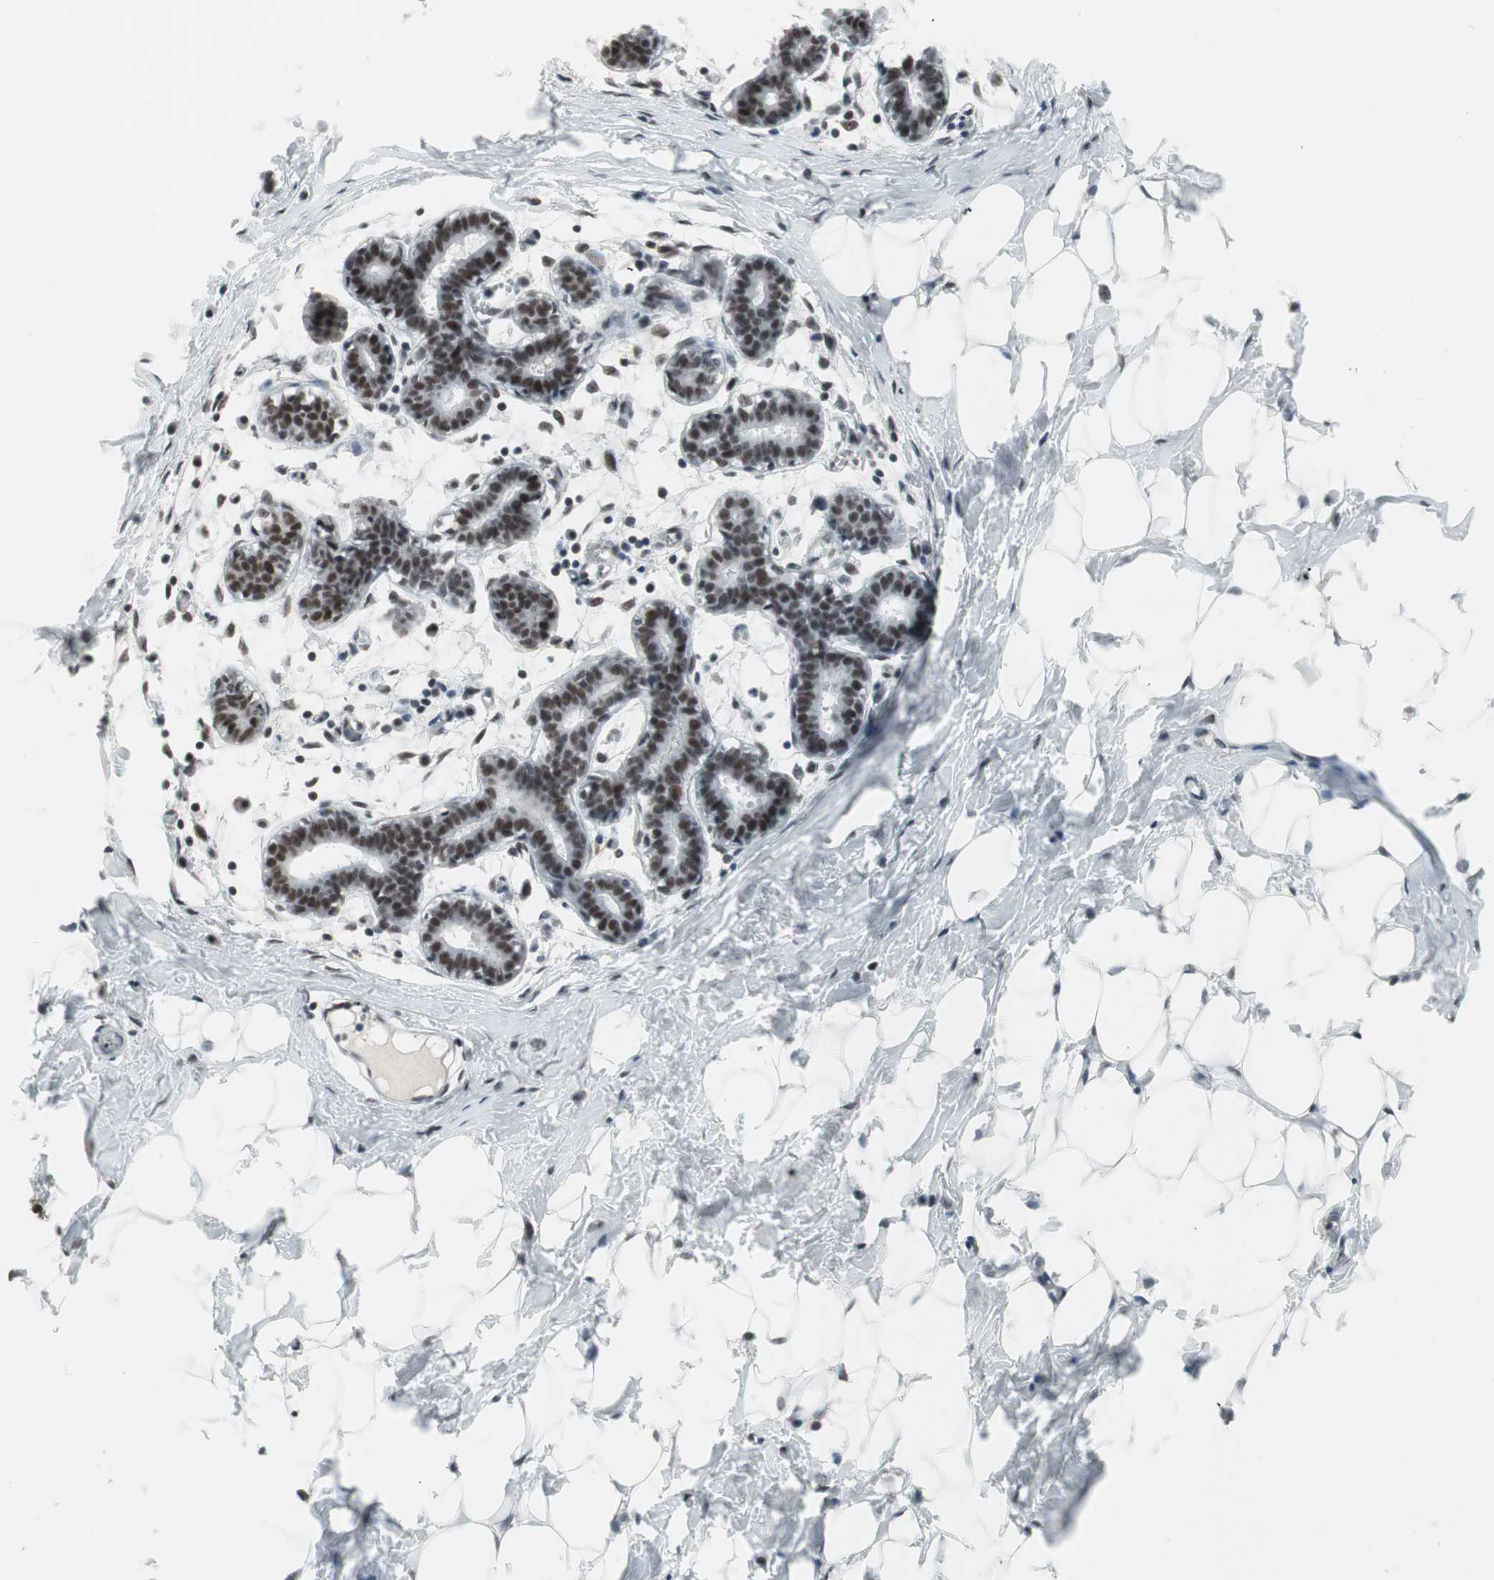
{"staining": {"intensity": "weak", "quantity": ">75%", "location": "nuclear"}, "tissue": "breast", "cell_type": "Adipocytes", "image_type": "normal", "snomed": [{"axis": "morphology", "description": "Normal tissue, NOS"}, {"axis": "topography", "description": "Breast"}], "caption": "Immunohistochemical staining of benign breast reveals low levels of weak nuclear expression in approximately >75% of adipocytes.", "gene": "RTF1", "patient": {"sex": "female", "age": 27}}